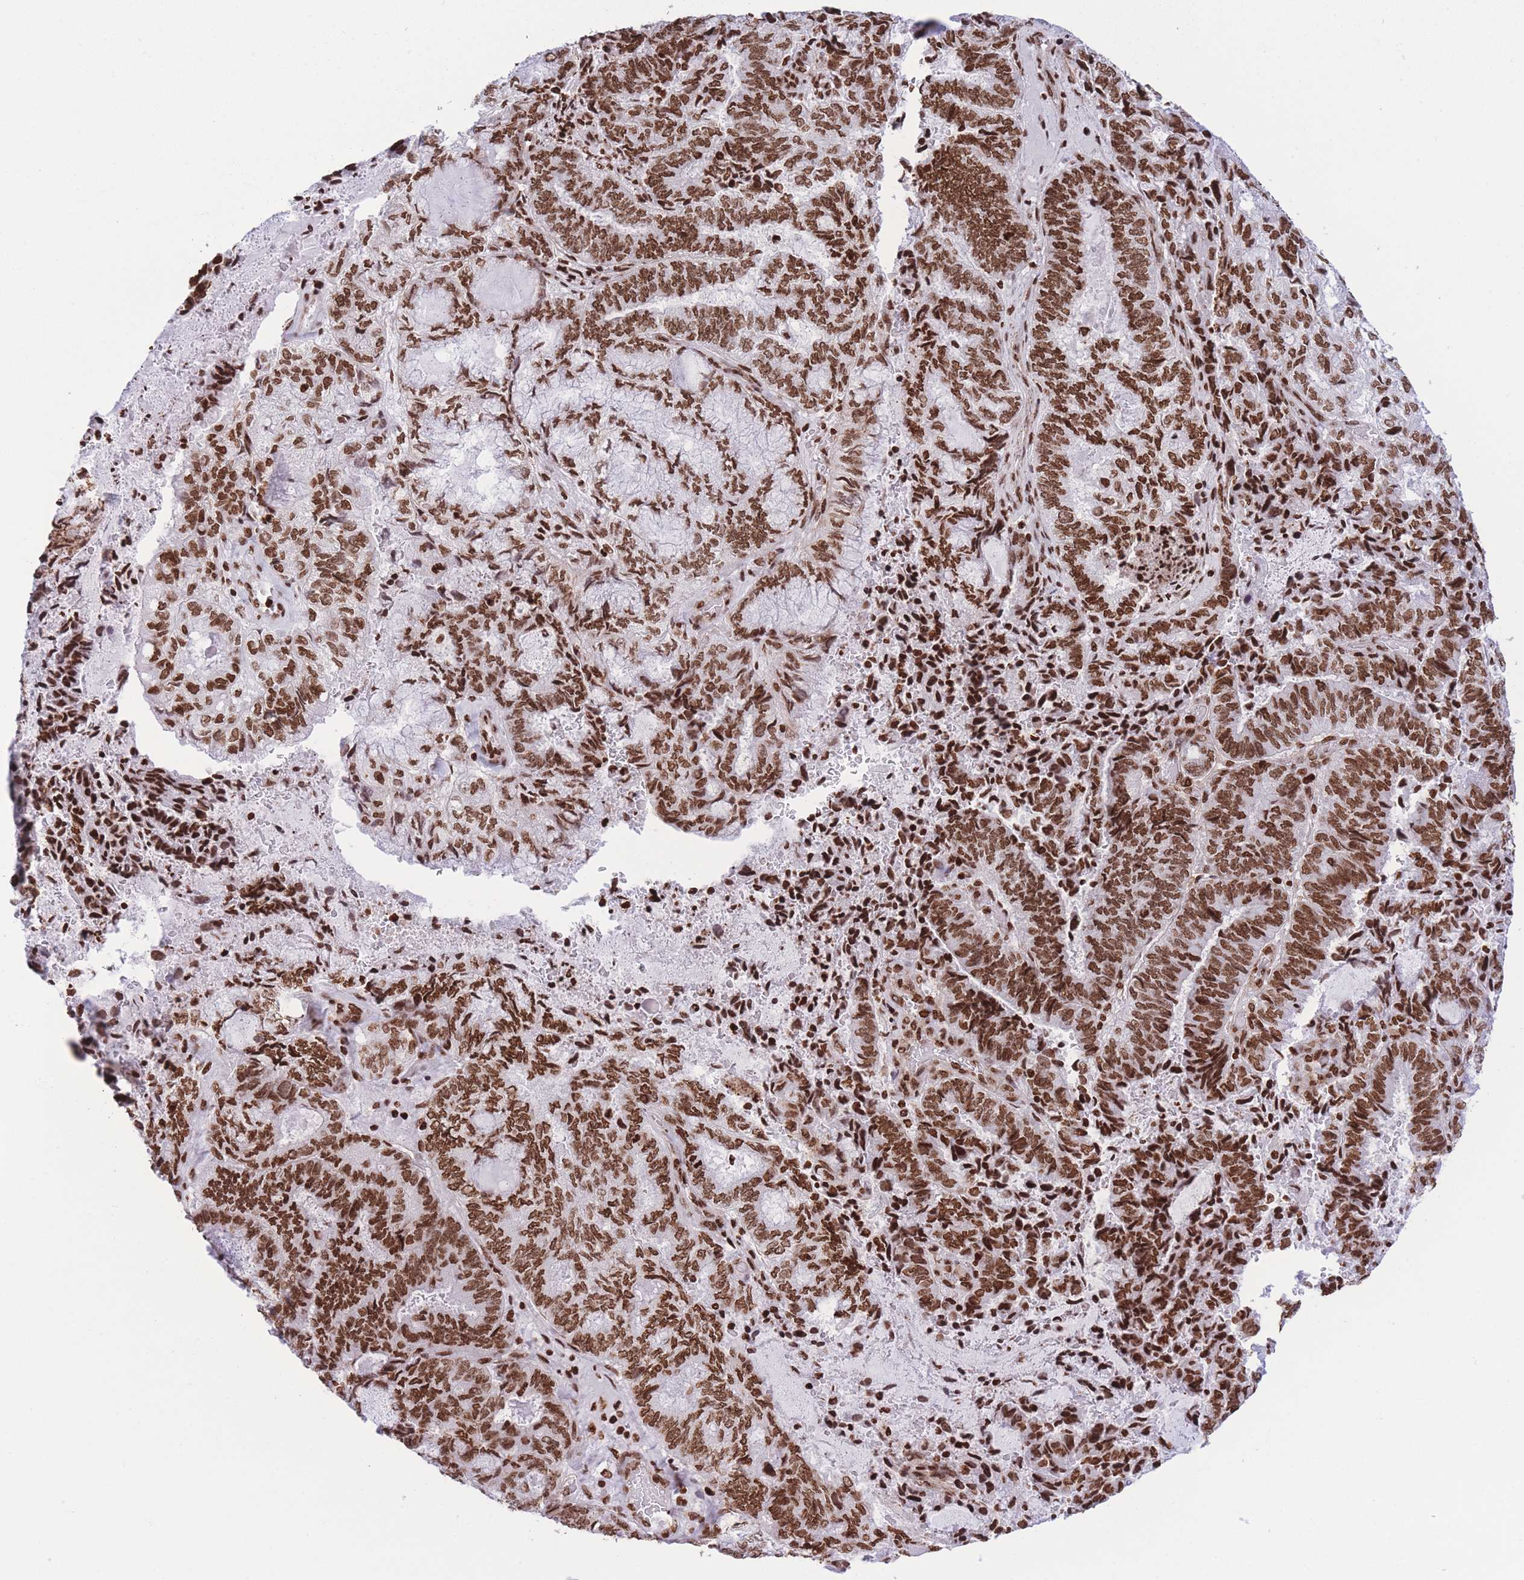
{"staining": {"intensity": "strong", "quantity": ">75%", "location": "nuclear"}, "tissue": "endometrial cancer", "cell_type": "Tumor cells", "image_type": "cancer", "snomed": [{"axis": "morphology", "description": "Adenocarcinoma, NOS"}, {"axis": "topography", "description": "Endometrium"}], "caption": "Protein expression analysis of human endometrial cancer reveals strong nuclear staining in about >75% of tumor cells.", "gene": "H2BC11", "patient": {"sex": "female", "age": 80}}